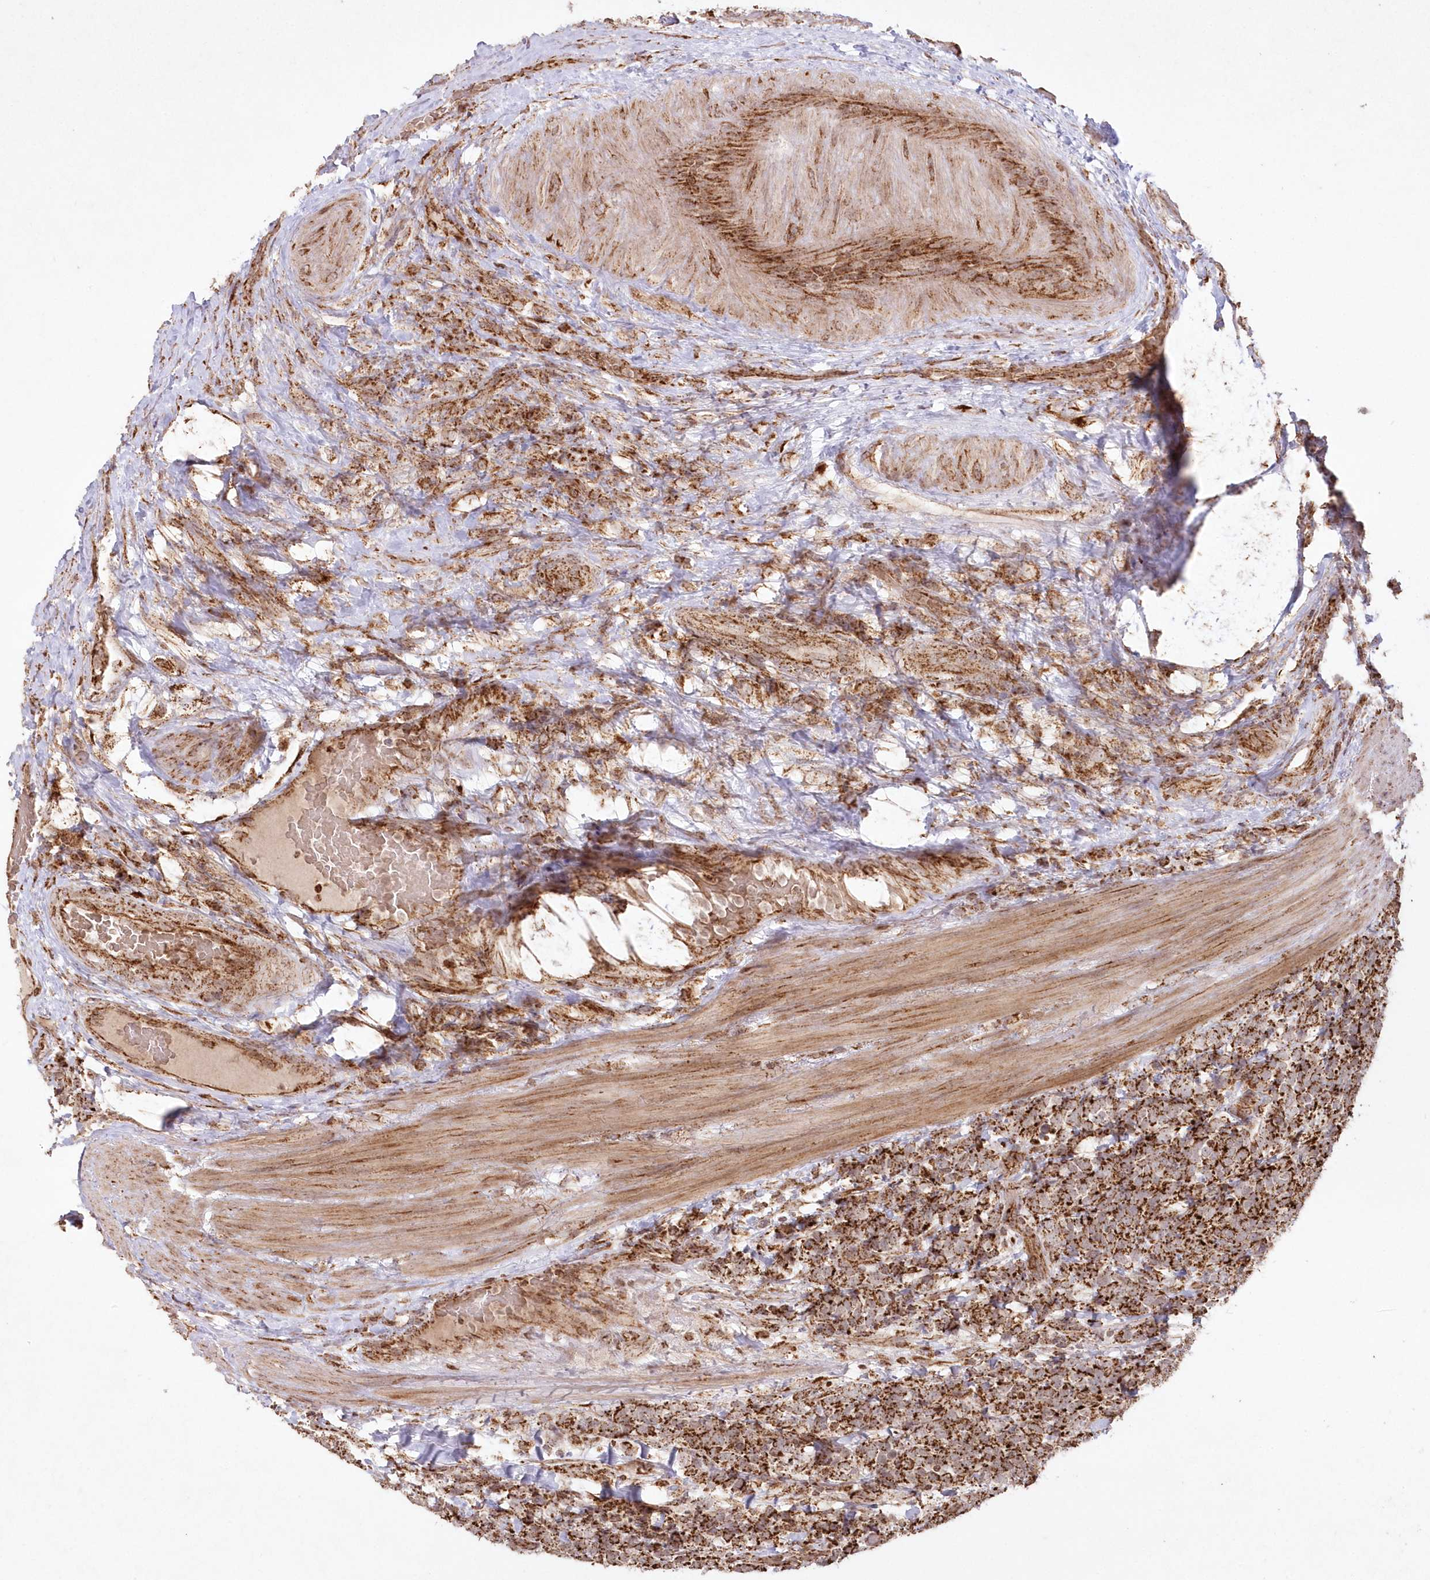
{"staining": {"intensity": "strong", "quantity": ">75%", "location": "cytoplasmic/membranous"}, "tissue": "urothelial cancer", "cell_type": "Tumor cells", "image_type": "cancer", "snomed": [{"axis": "morphology", "description": "Urothelial carcinoma, High grade"}, {"axis": "topography", "description": "Urinary bladder"}], "caption": "Human urothelial cancer stained with a protein marker demonstrates strong staining in tumor cells.", "gene": "LRPPRC", "patient": {"sex": "female", "age": 82}}